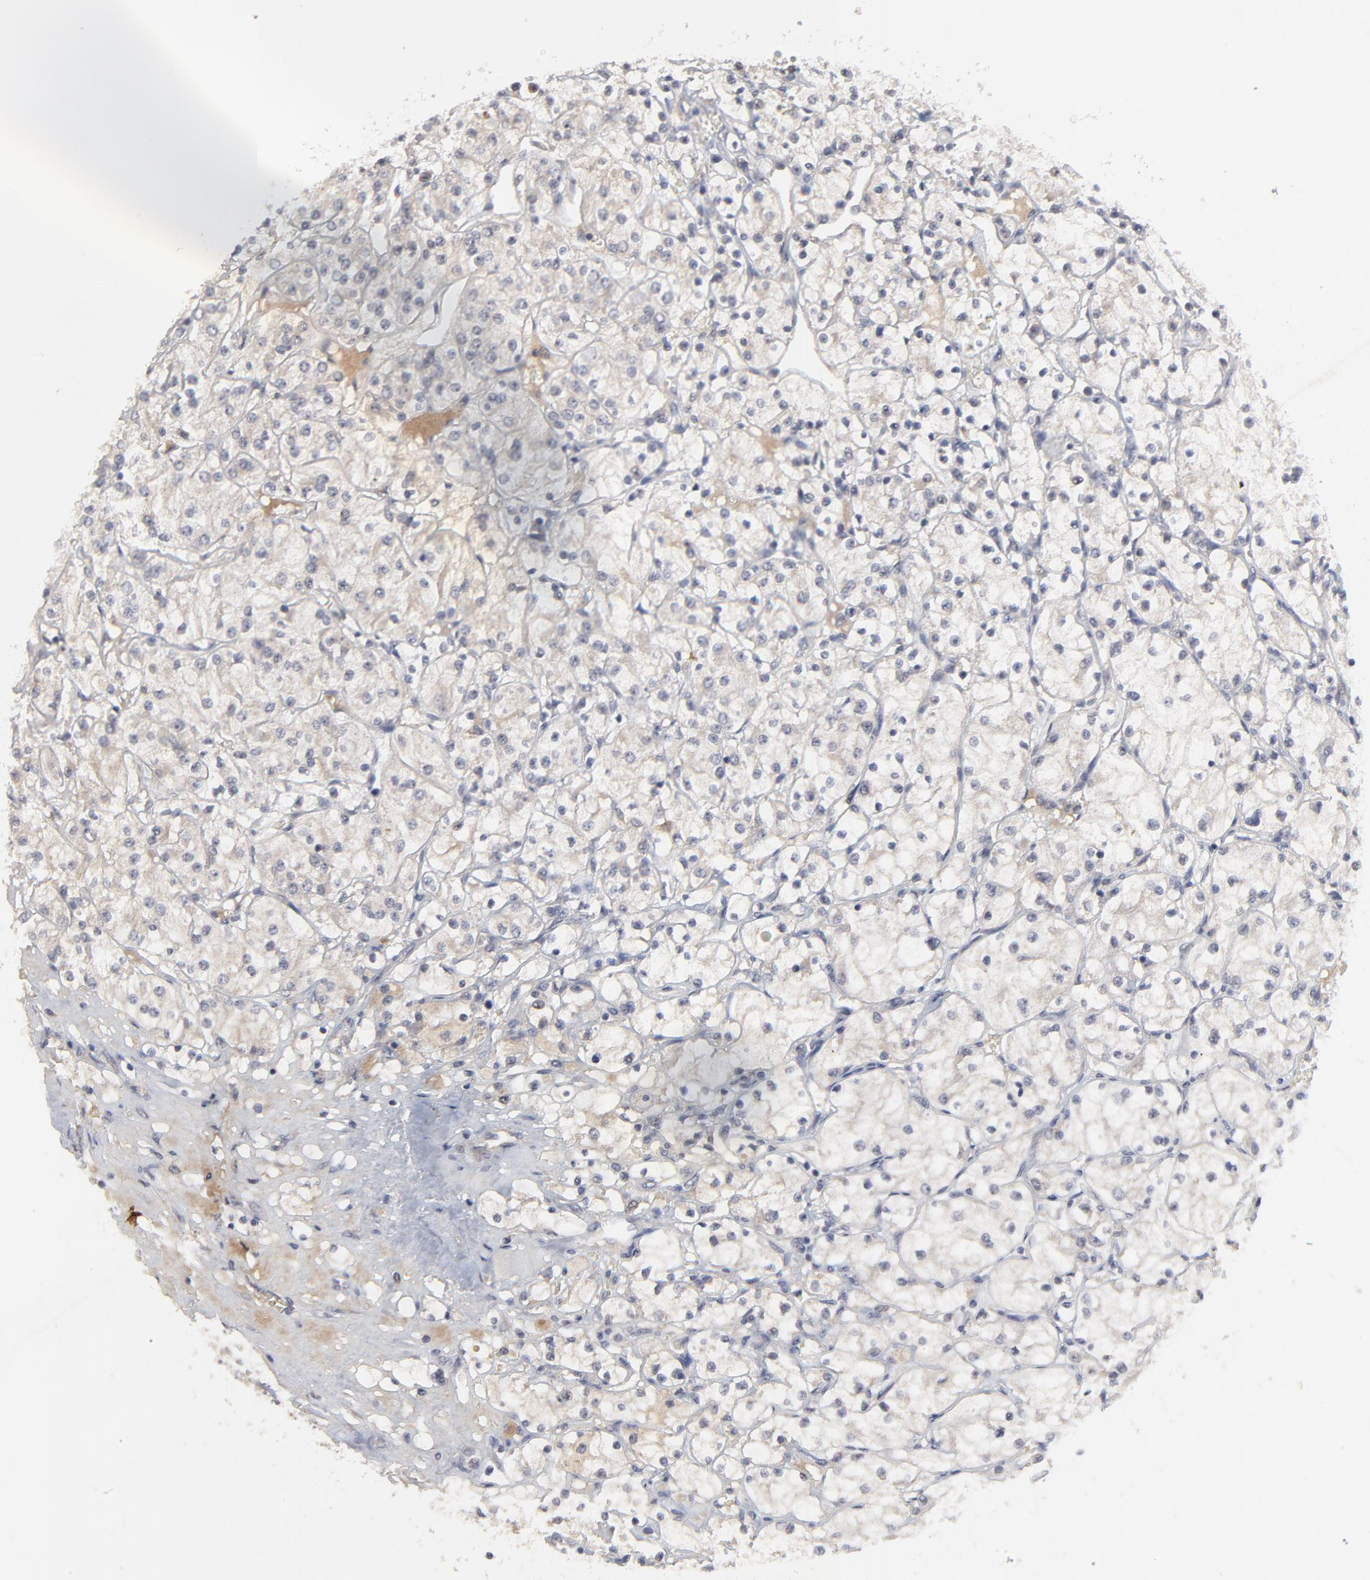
{"staining": {"intensity": "negative", "quantity": "none", "location": "none"}, "tissue": "renal cancer", "cell_type": "Tumor cells", "image_type": "cancer", "snomed": [{"axis": "morphology", "description": "Adenocarcinoma, NOS"}, {"axis": "topography", "description": "Kidney"}], "caption": "Immunohistochemical staining of human renal cancer (adenocarcinoma) demonstrates no significant positivity in tumor cells.", "gene": "FAM199X", "patient": {"sex": "male", "age": 61}}